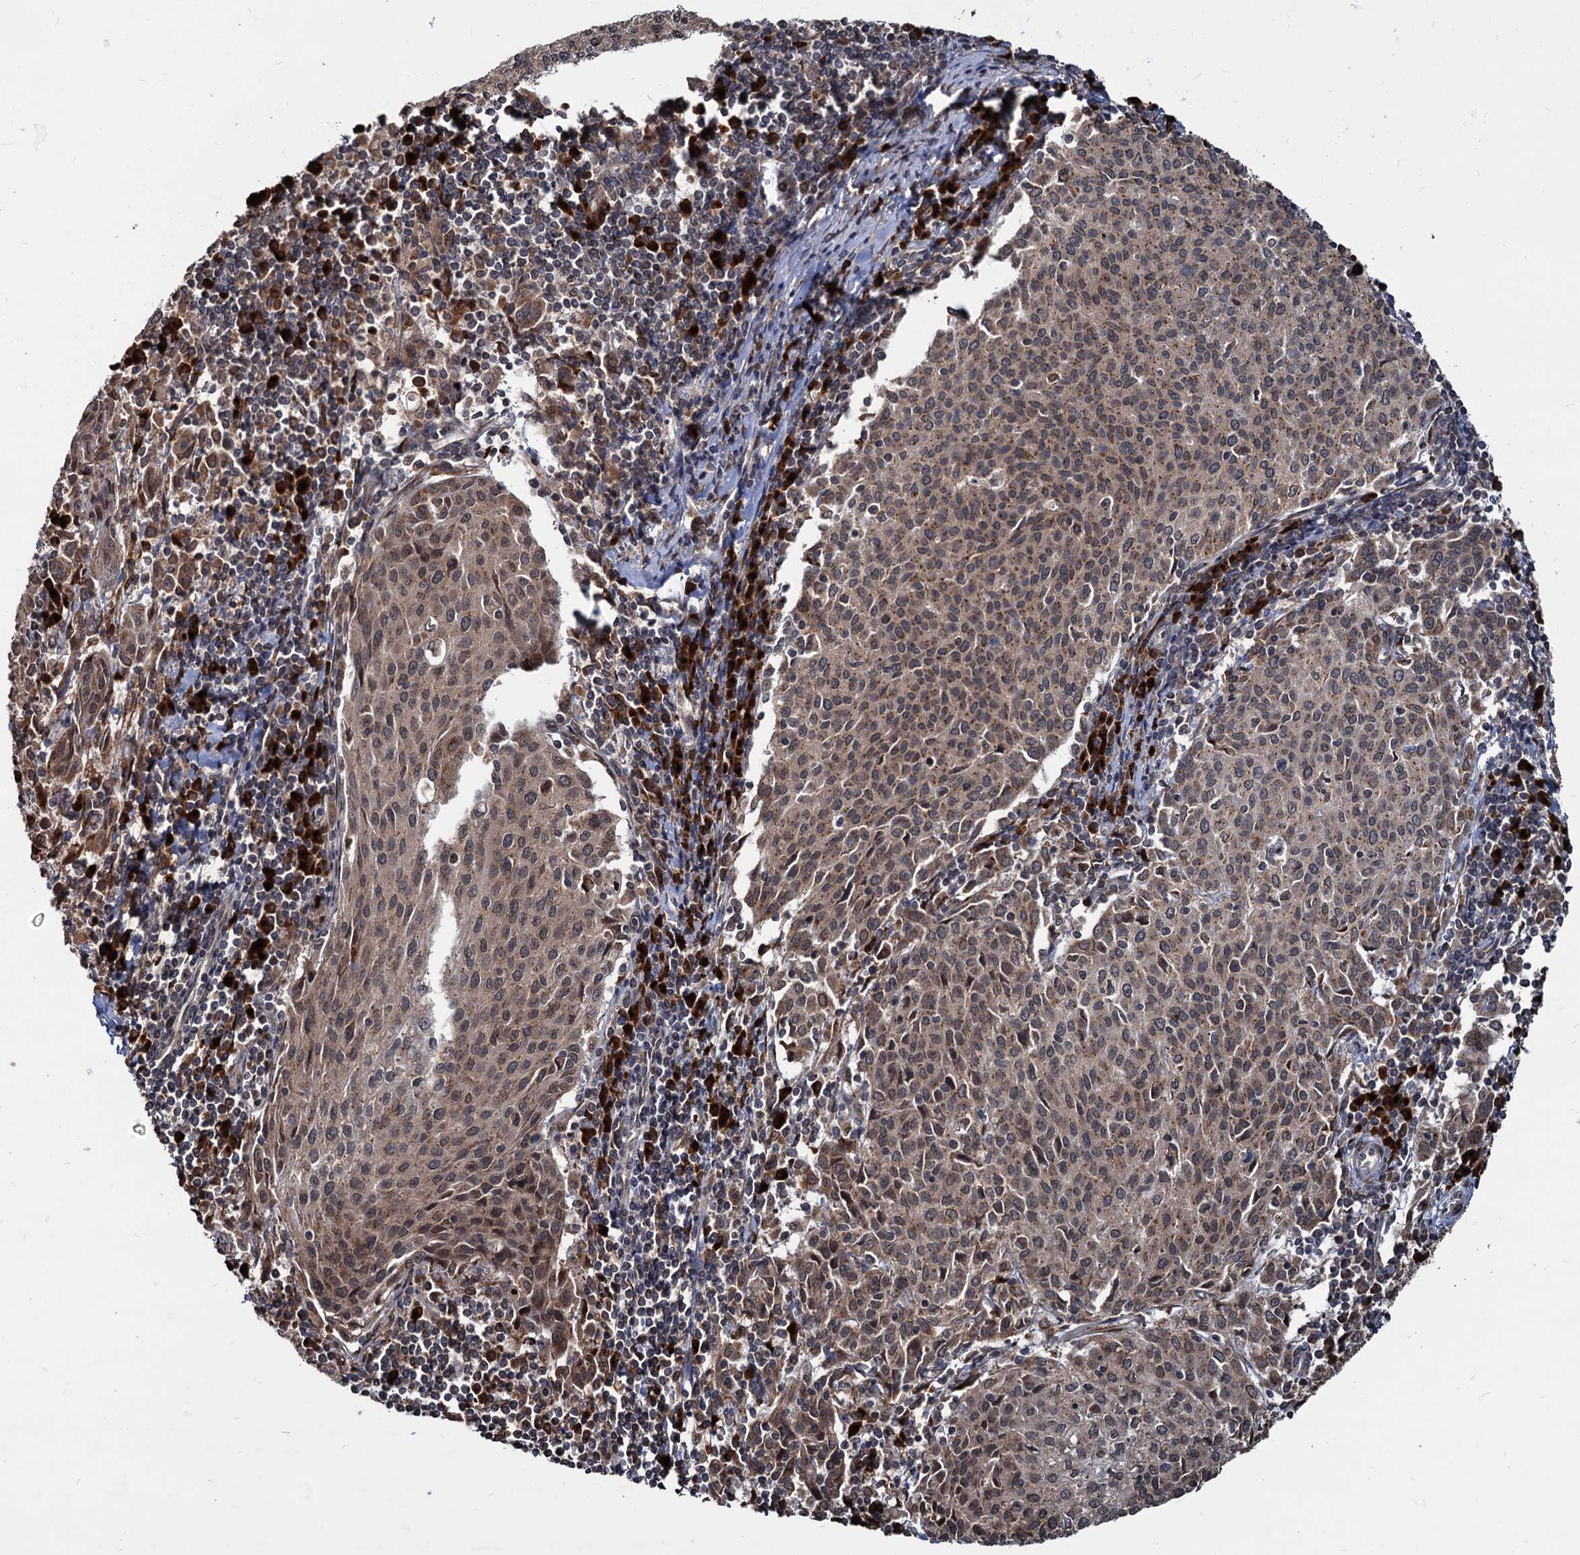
{"staining": {"intensity": "moderate", "quantity": "25%-75%", "location": "cytoplasmic/membranous"}, "tissue": "cervical cancer", "cell_type": "Tumor cells", "image_type": "cancer", "snomed": [{"axis": "morphology", "description": "Squamous cell carcinoma, NOS"}, {"axis": "topography", "description": "Cervix"}], "caption": "This histopathology image shows IHC staining of human squamous cell carcinoma (cervical), with medium moderate cytoplasmic/membranous expression in about 25%-75% of tumor cells.", "gene": "SAAL1", "patient": {"sex": "female", "age": 46}}